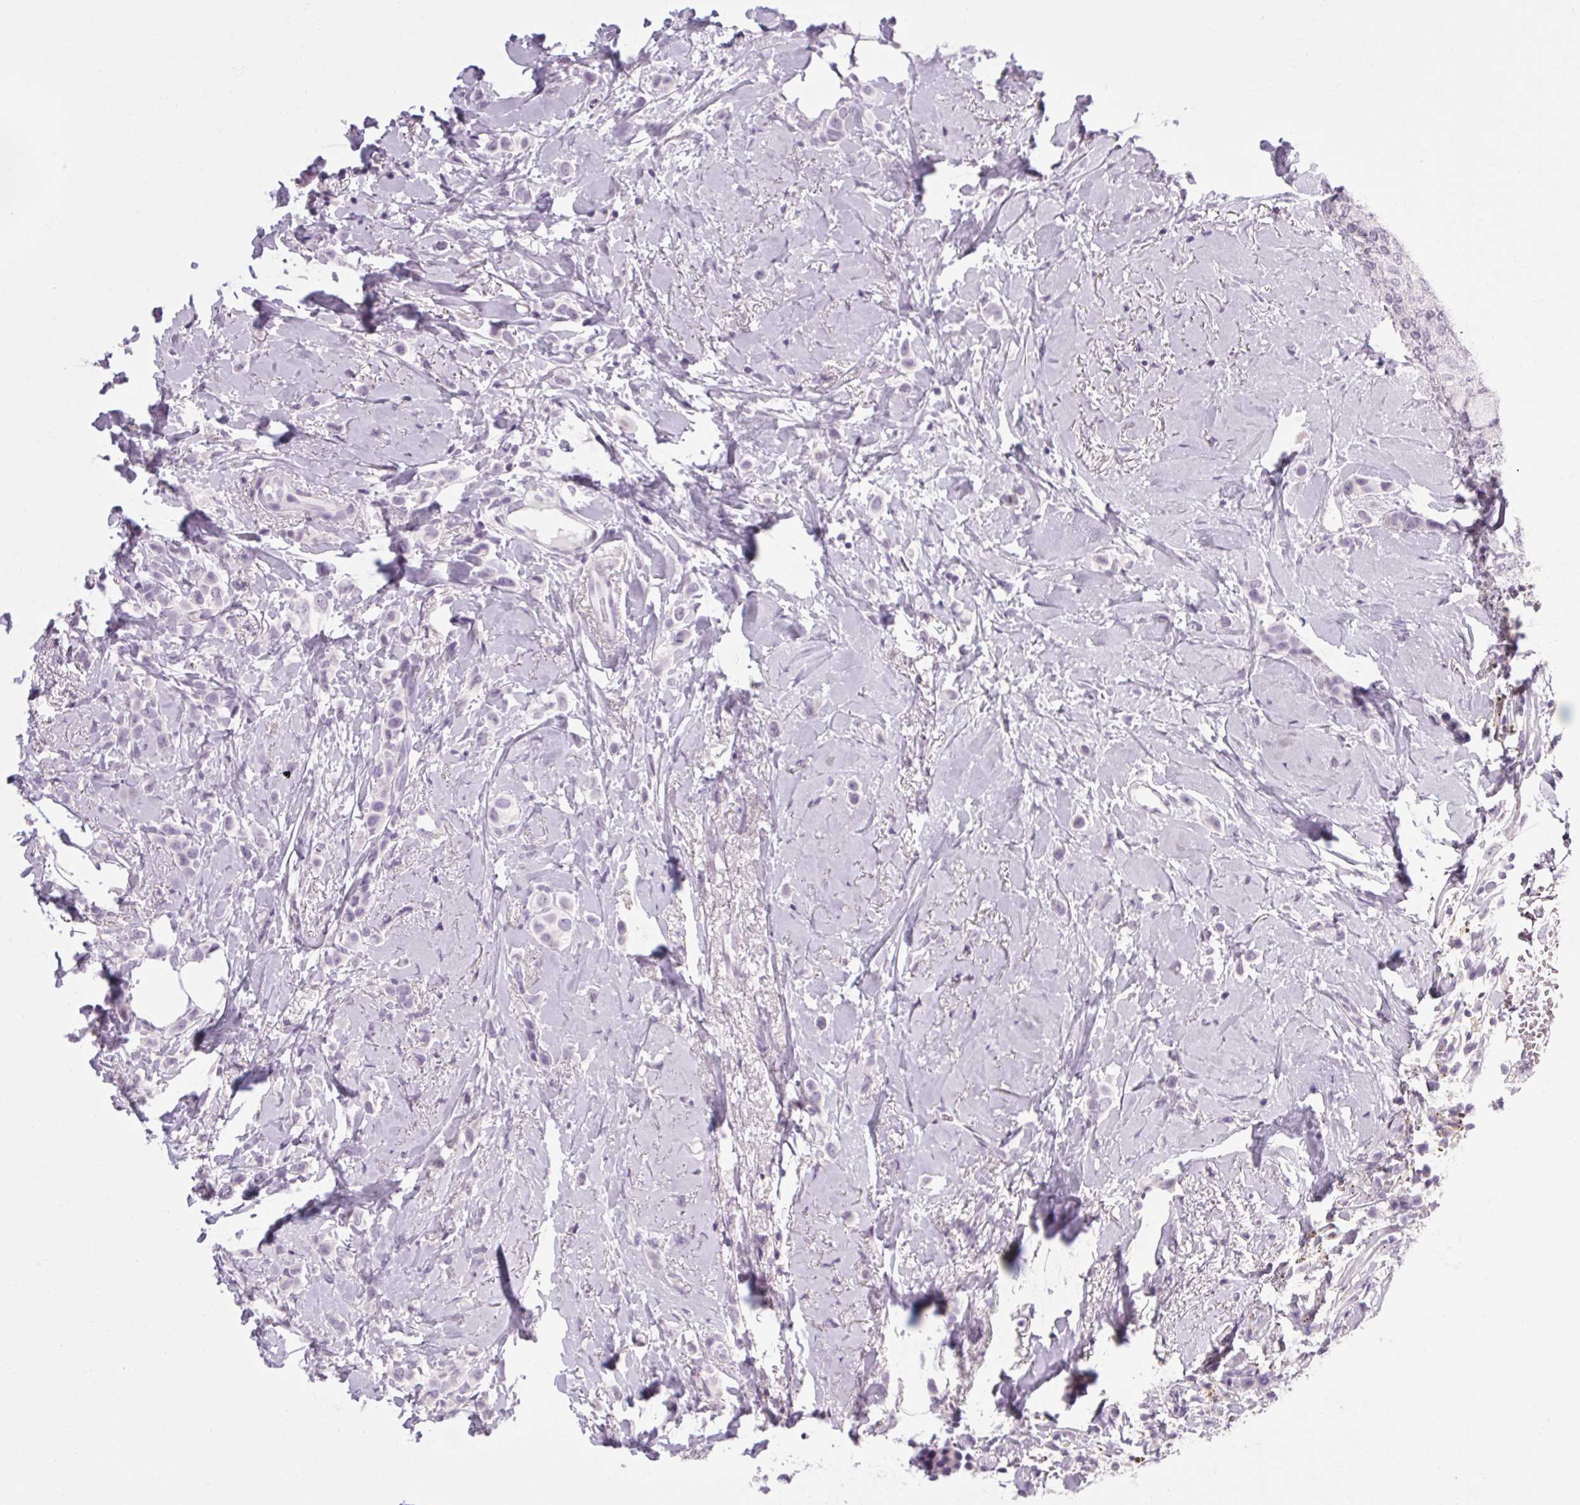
{"staining": {"intensity": "negative", "quantity": "none", "location": "none"}, "tissue": "breast cancer", "cell_type": "Tumor cells", "image_type": "cancer", "snomed": [{"axis": "morphology", "description": "Lobular carcinoma"}, {"axis": "topography", "description": "Breast"}], "caption": "Image shows no significant protein expression in tumor cells of breast cancer. Nuclei are stained in blue.", "gene": "POMC", "patient": {"sex": "female", "age": 66}}